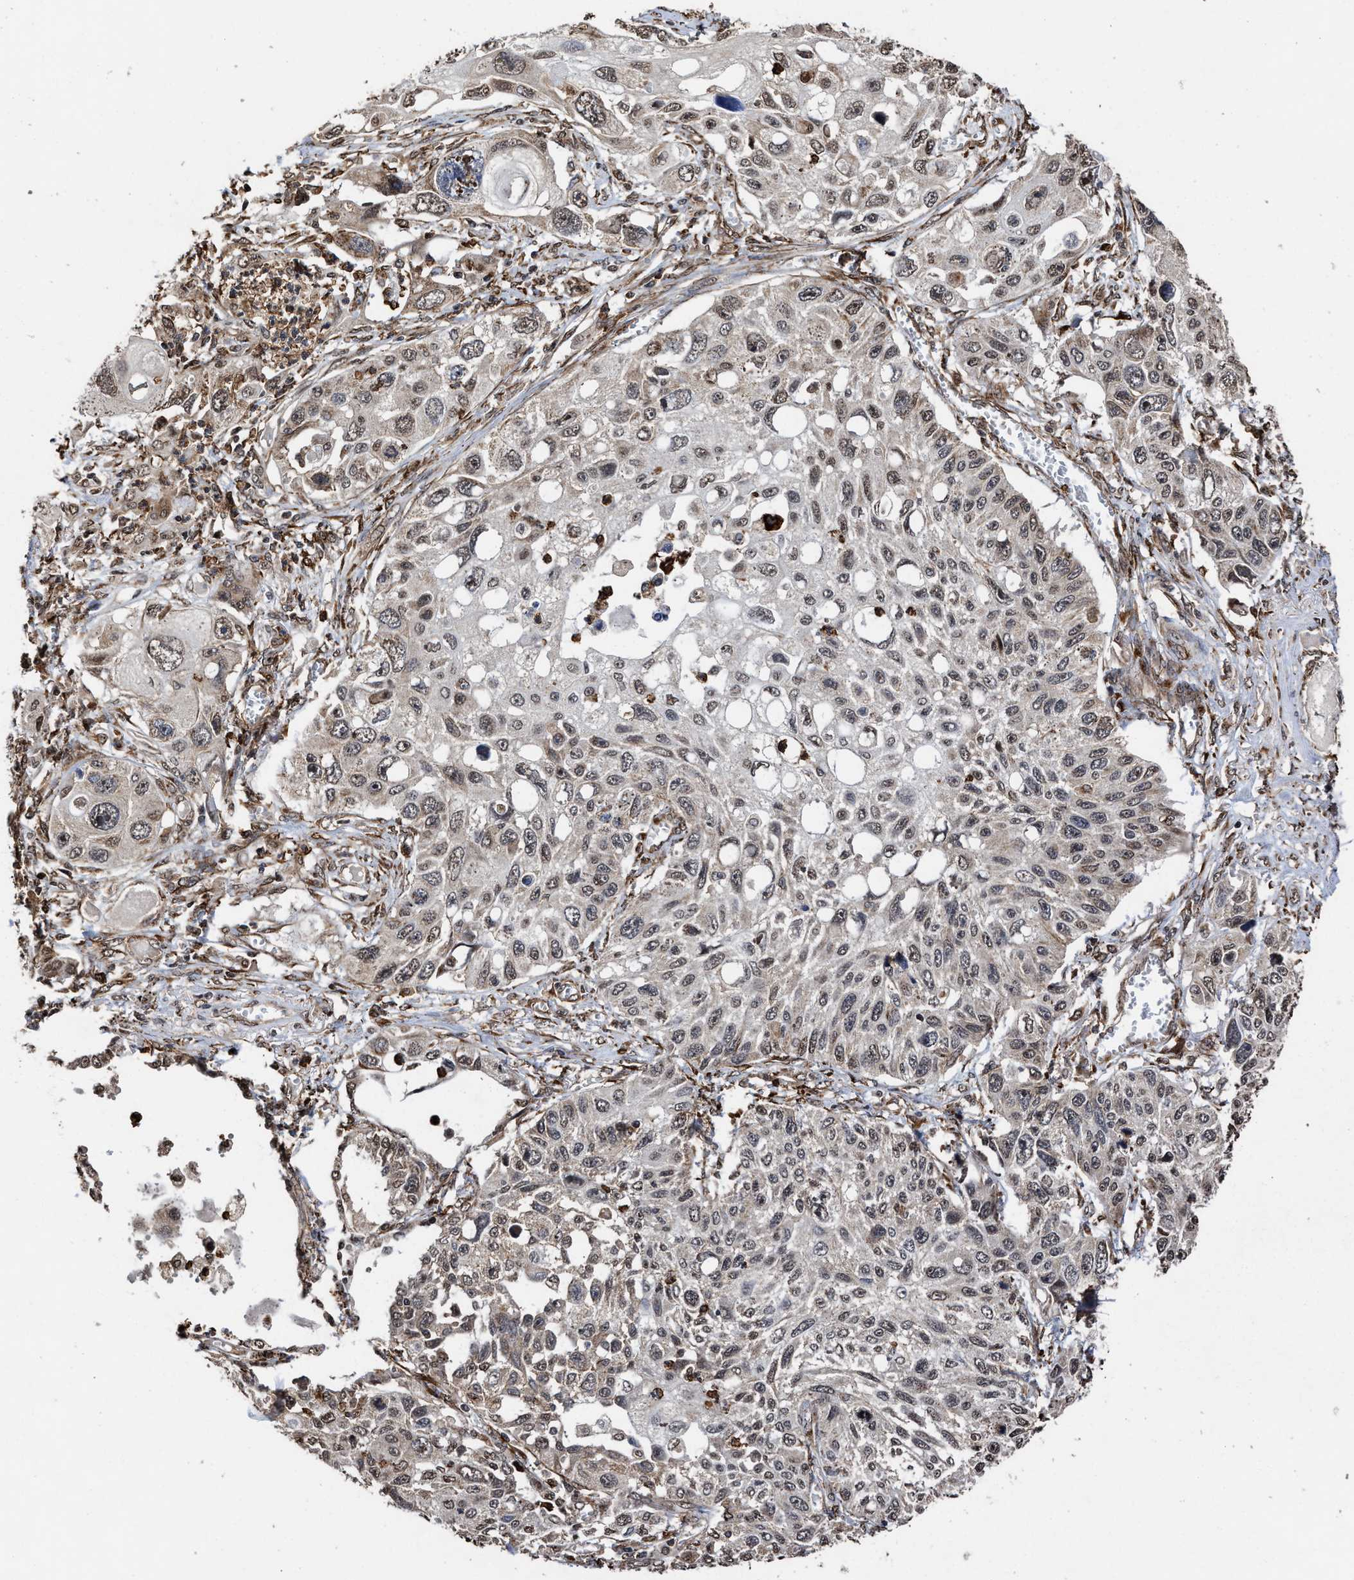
{"staining": {"intensity": "weak", "quantity": "25%-75%", "location": "cytoplasmic/membranous,nuclear"}, "tissue": "lung cancer", "cell_type": "Tumor cells", "image_type": "cancer", "snomed": [{"axis": "morphology", "description": "Squamous cell carcinoma, NOS"}, {"axis": "topography", "description": "Lung"}], "caption": "Human lung cancer (squamous cell carcinoma) stained for a protein (brown) displays weak cytoplasmic/membranous and nuclear positive positivity in approximately 25%-75% of tumor cells.", "gene": "SEPTIN2", "patient": {"sex": "male", "age": 71}}